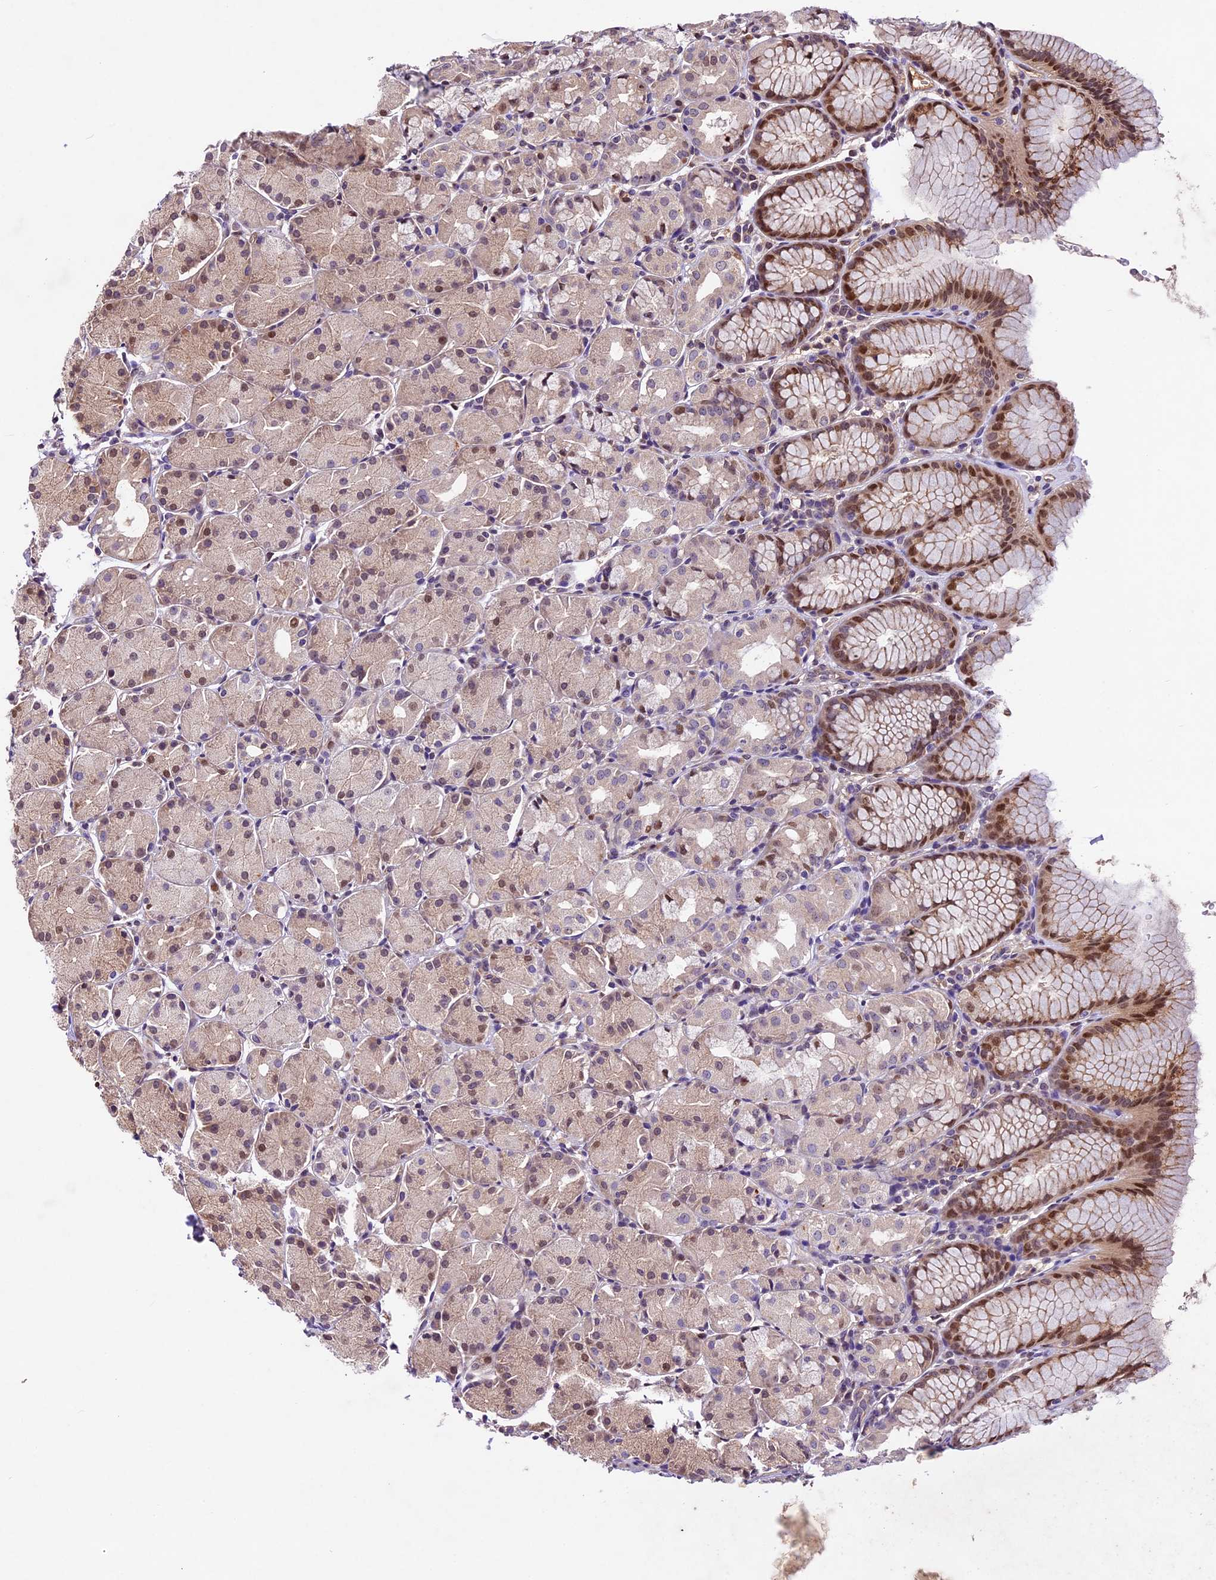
{"staining": {"intensity": "moderate", "quantity": "25%-75%", "location": "nuclear"}, "tissue": "stomach", "cell_type": "Glandular cells", "image_type": "normal", "snomed": [{"axis": "morphology", "description": "Normal tissue, NOS"}, {"axis": "topography", "description": "Stomach, upper"}], "caption": "Protein staining of unremarkable stomach exhibits moderate nuclear staining in about 25%-75% of glandular cells.", "gene": "CCSER1", "patient": {"sex": "male", "age": 47}}